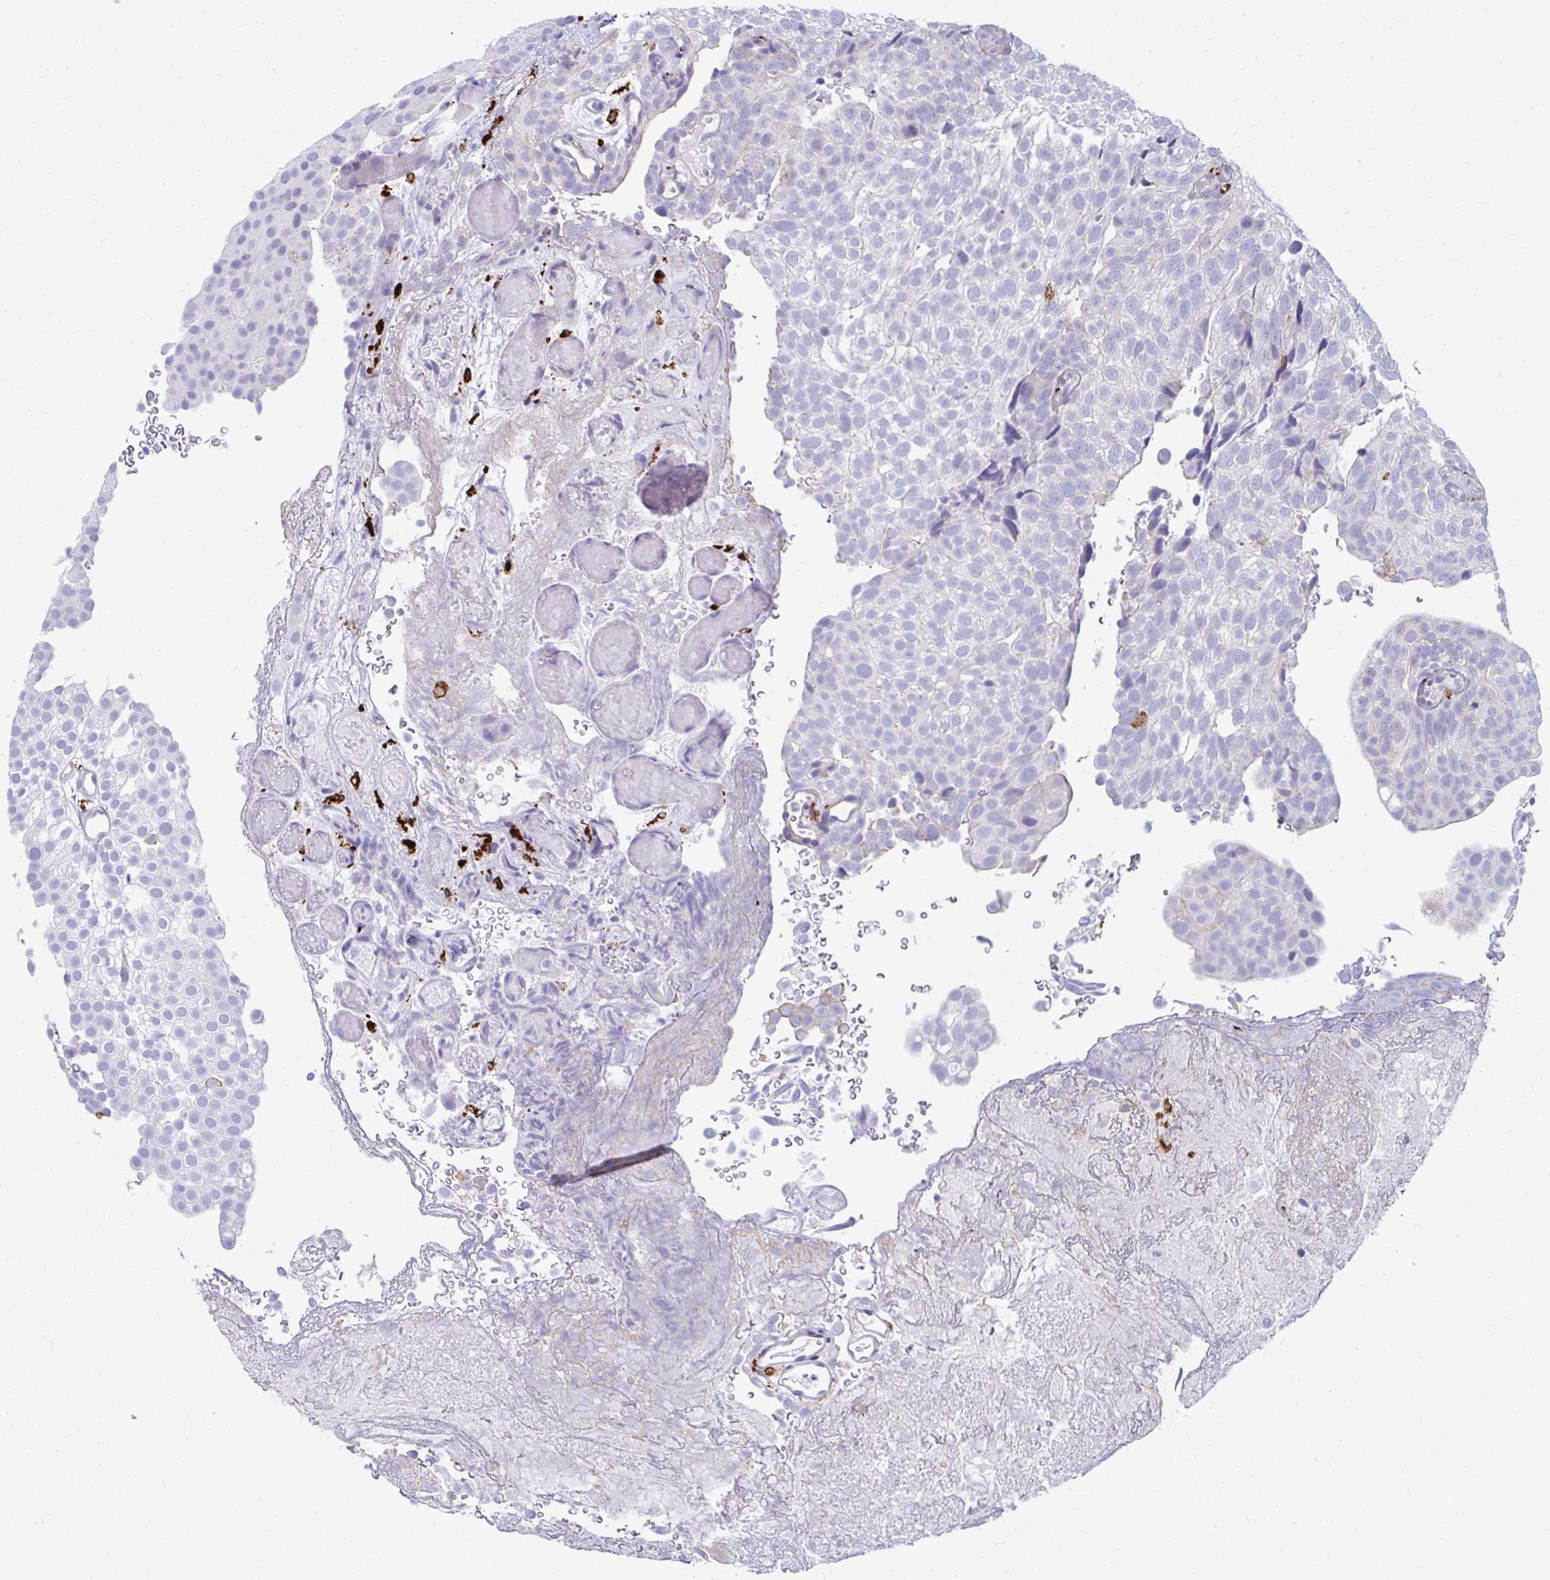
{"staining": {"intensity": "negative", "quantity": "none", "location": "none"}, "tissue": "urothelial cancer", "cell_type": "Tumor cells", "image_type": "cancer", "snomed": [{"axis": "morphology", "description": "Urothelial carcinoma, Low grade"}, {"axis": "topography", "description": "Urinary bladder"}], "caption": "Immunohistochemical staining of low-grade urothelial carcinoma reveals no significant positivity in tumor cells.", "gene": "CD163", "patient": {"sex": "male", "age": 78}}